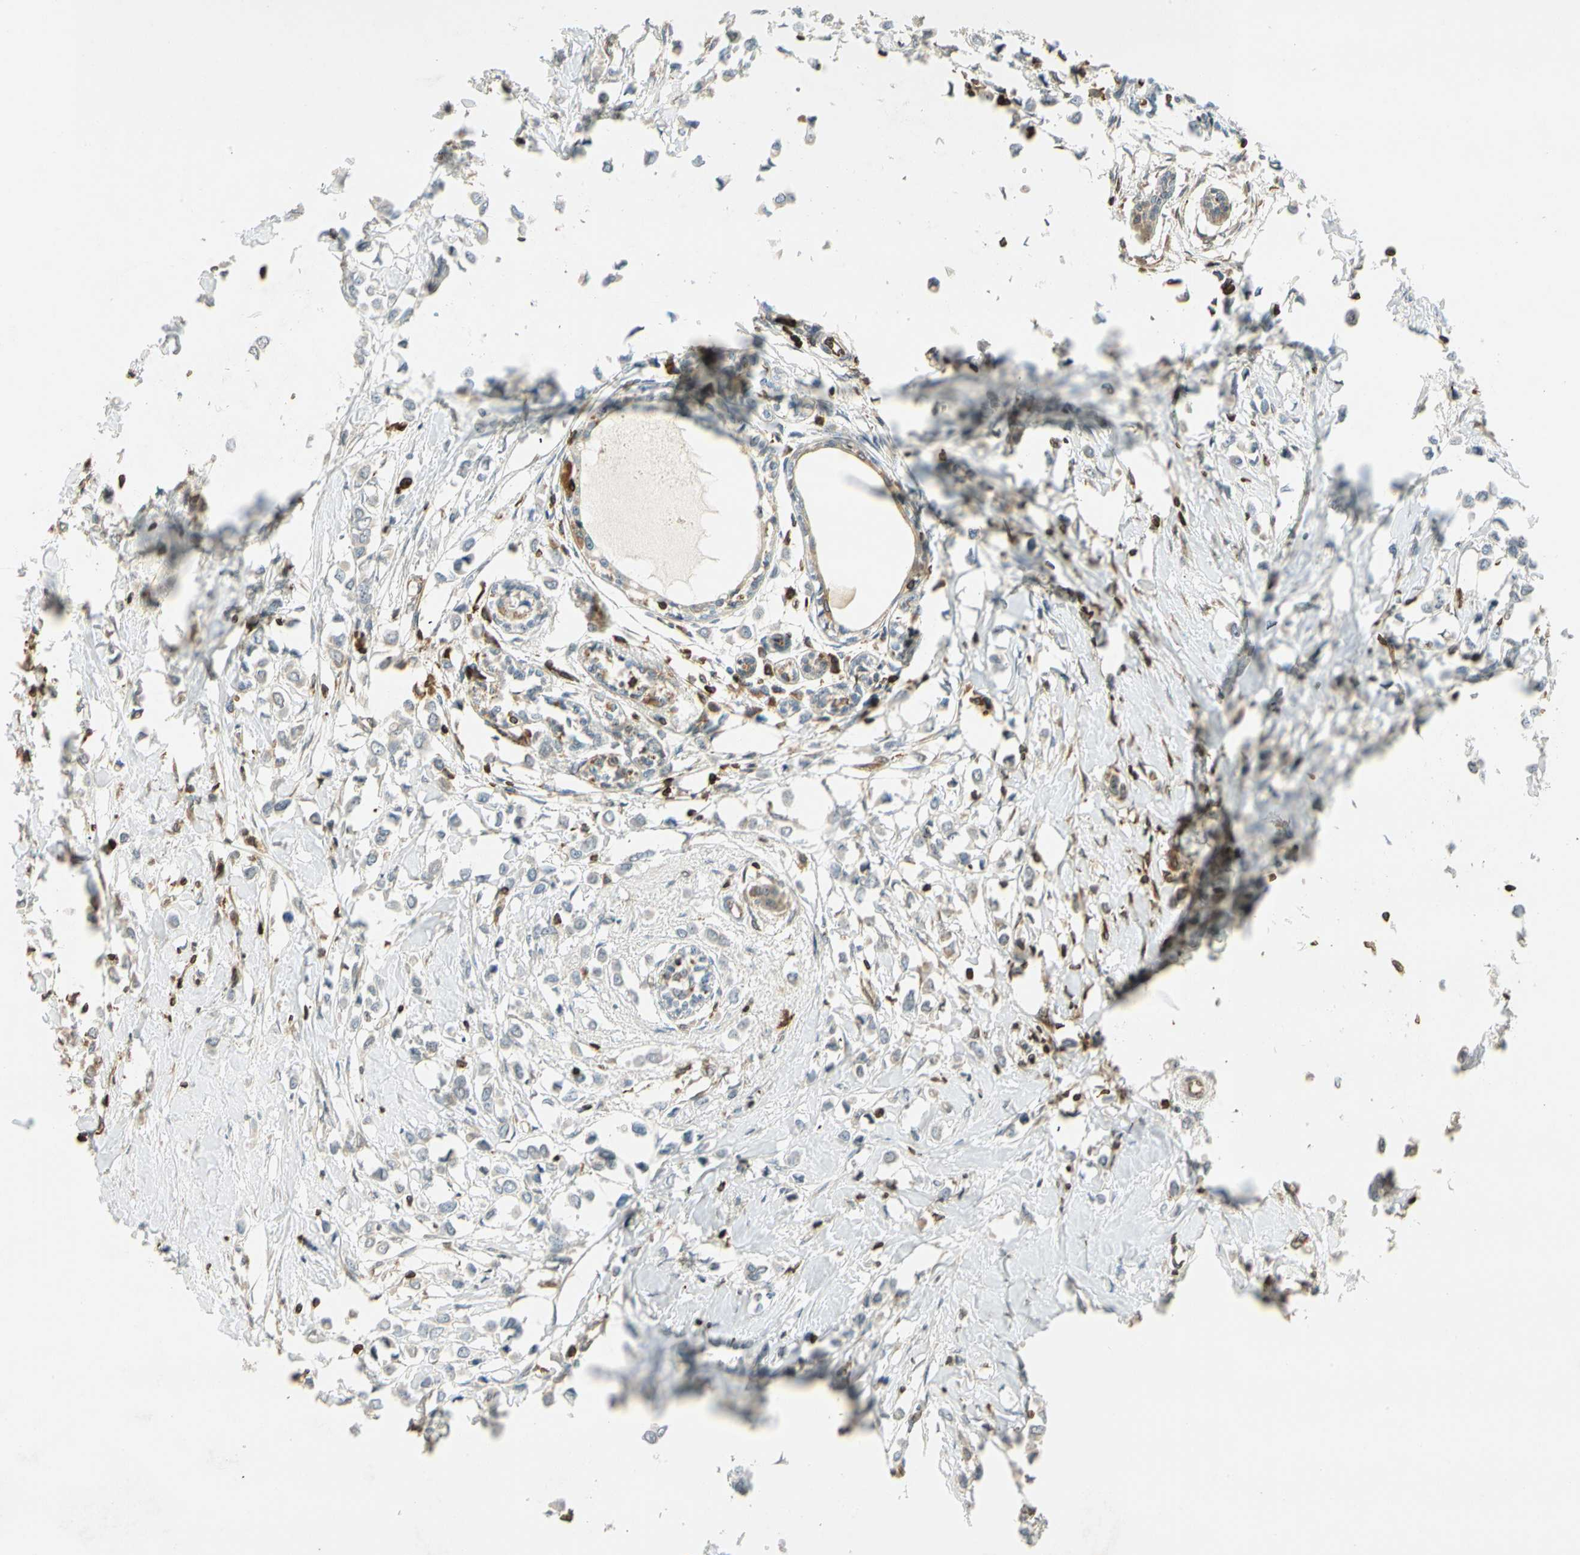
{"staining": {"intensity": "weak", "quantity": "<25%", "location": "cytoplasmic/membranous"}, "tissue": "breast cancer", "cell_type": "Tumor cells", "image_type": "cancer", "snomed": [{"axis": "morphology", "description": "Lobular carcinoma"}, {"axis": "topography", "description": "Breast"}], "caption": "Histopathology image shows no protein positivity in tumor cells of breast cancer (lobular carcinoma) tissue.", "gene": "TAPBP", "patient": {"sex": "female", "age": 51}}